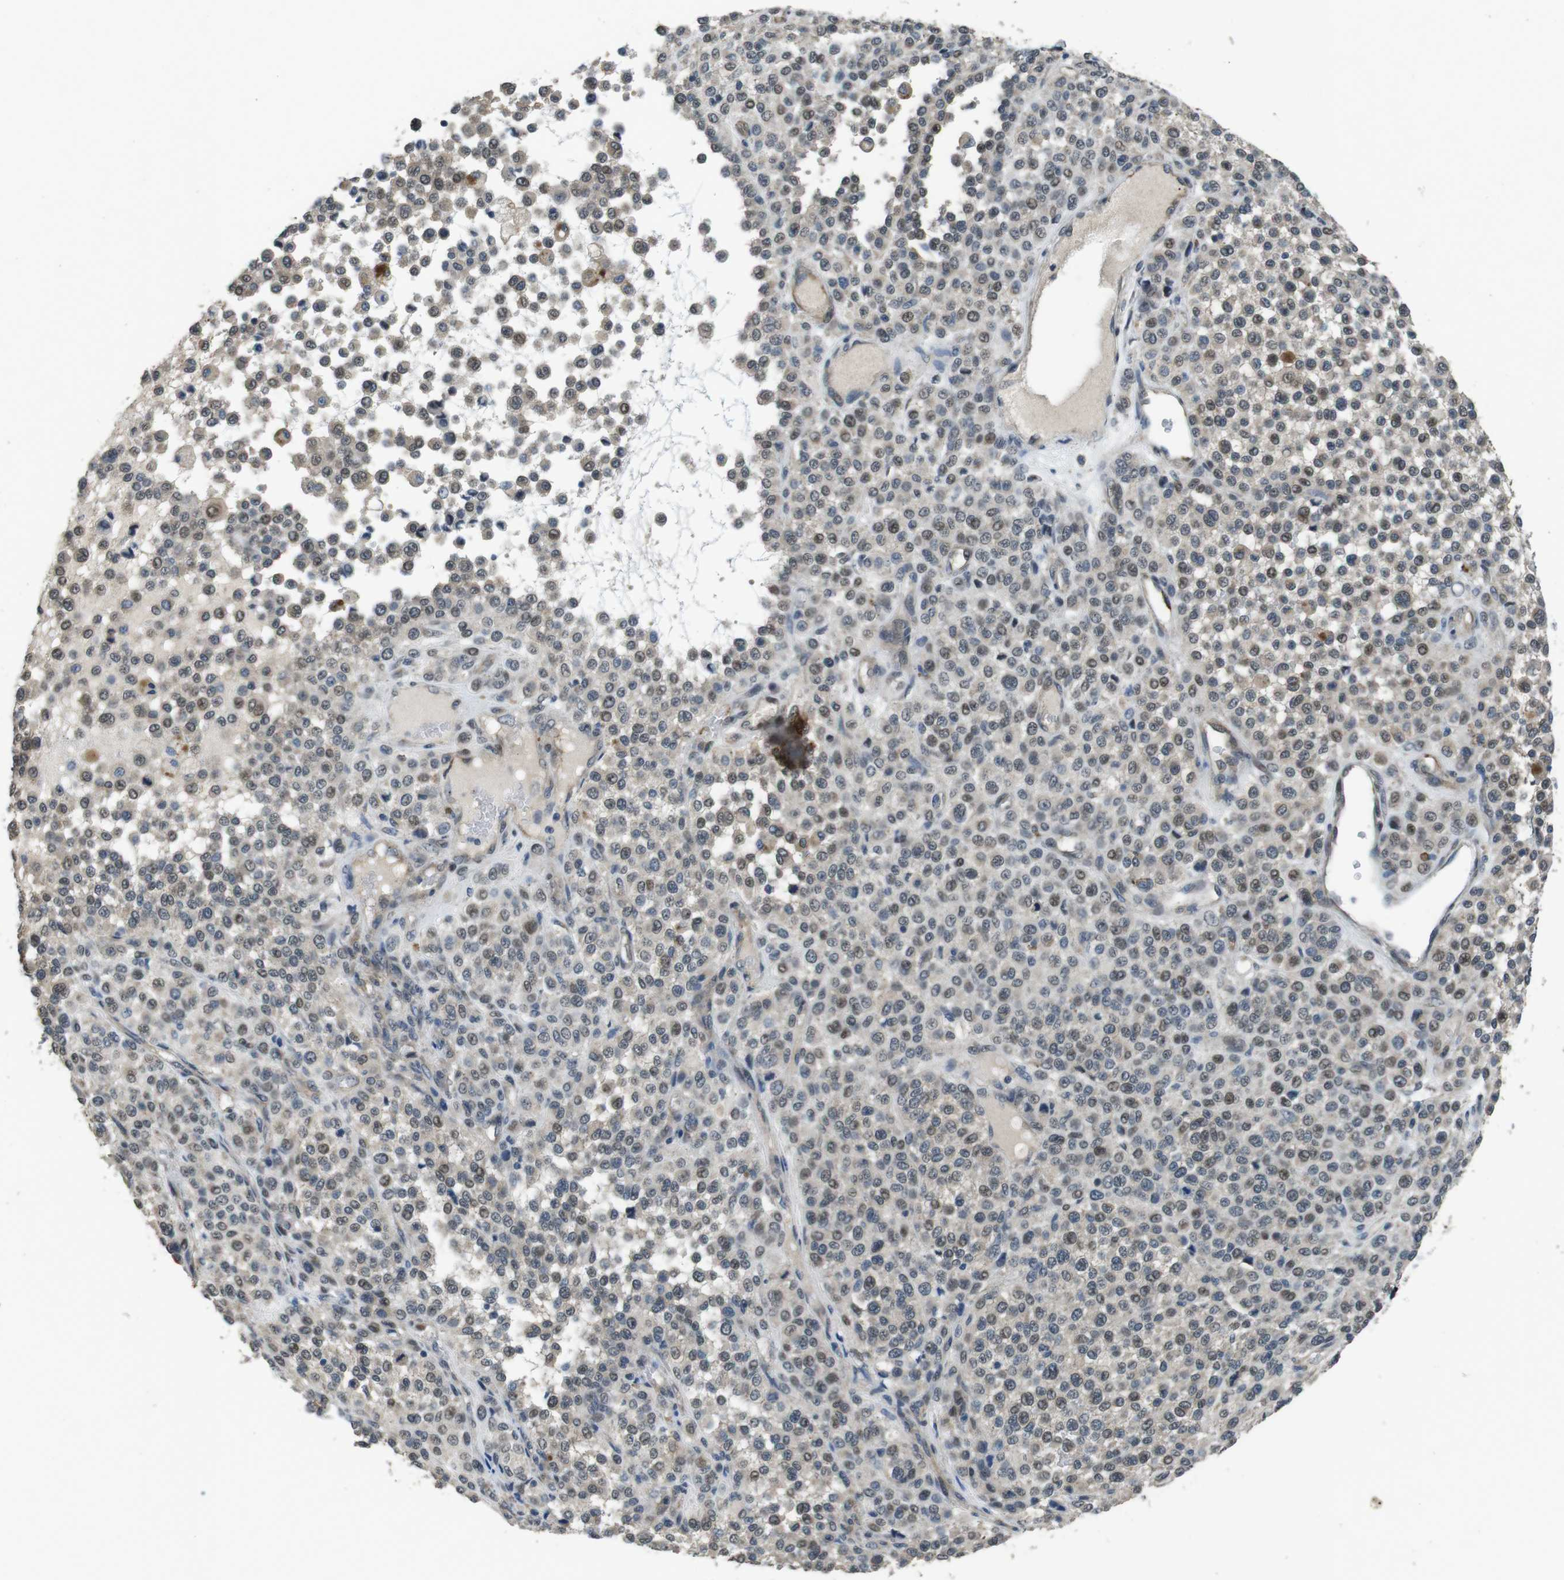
{"staining": {"intensity": "weak", "quantity": ">75%", "location": "cytoplasmic/membranous,nuclear"}, "tissue": "melanoma", "cell_type": "Tumor cells", "image_type": "cancer", "snomed": [{"axis": "morphology", "description": "Malignant melanoma, Metastatic site"}, {"axis": "topography", "description": "Pancreas"}], "caption": "The histopathology image exhibits a brown stain indicating the presence of a protein in the cytoplasmic/membranous and nuclear of tumor cells in malignant melanoma (metastatic site).", "gene": "CLDN7", "patient": {"sex": "female", "age": 30}}